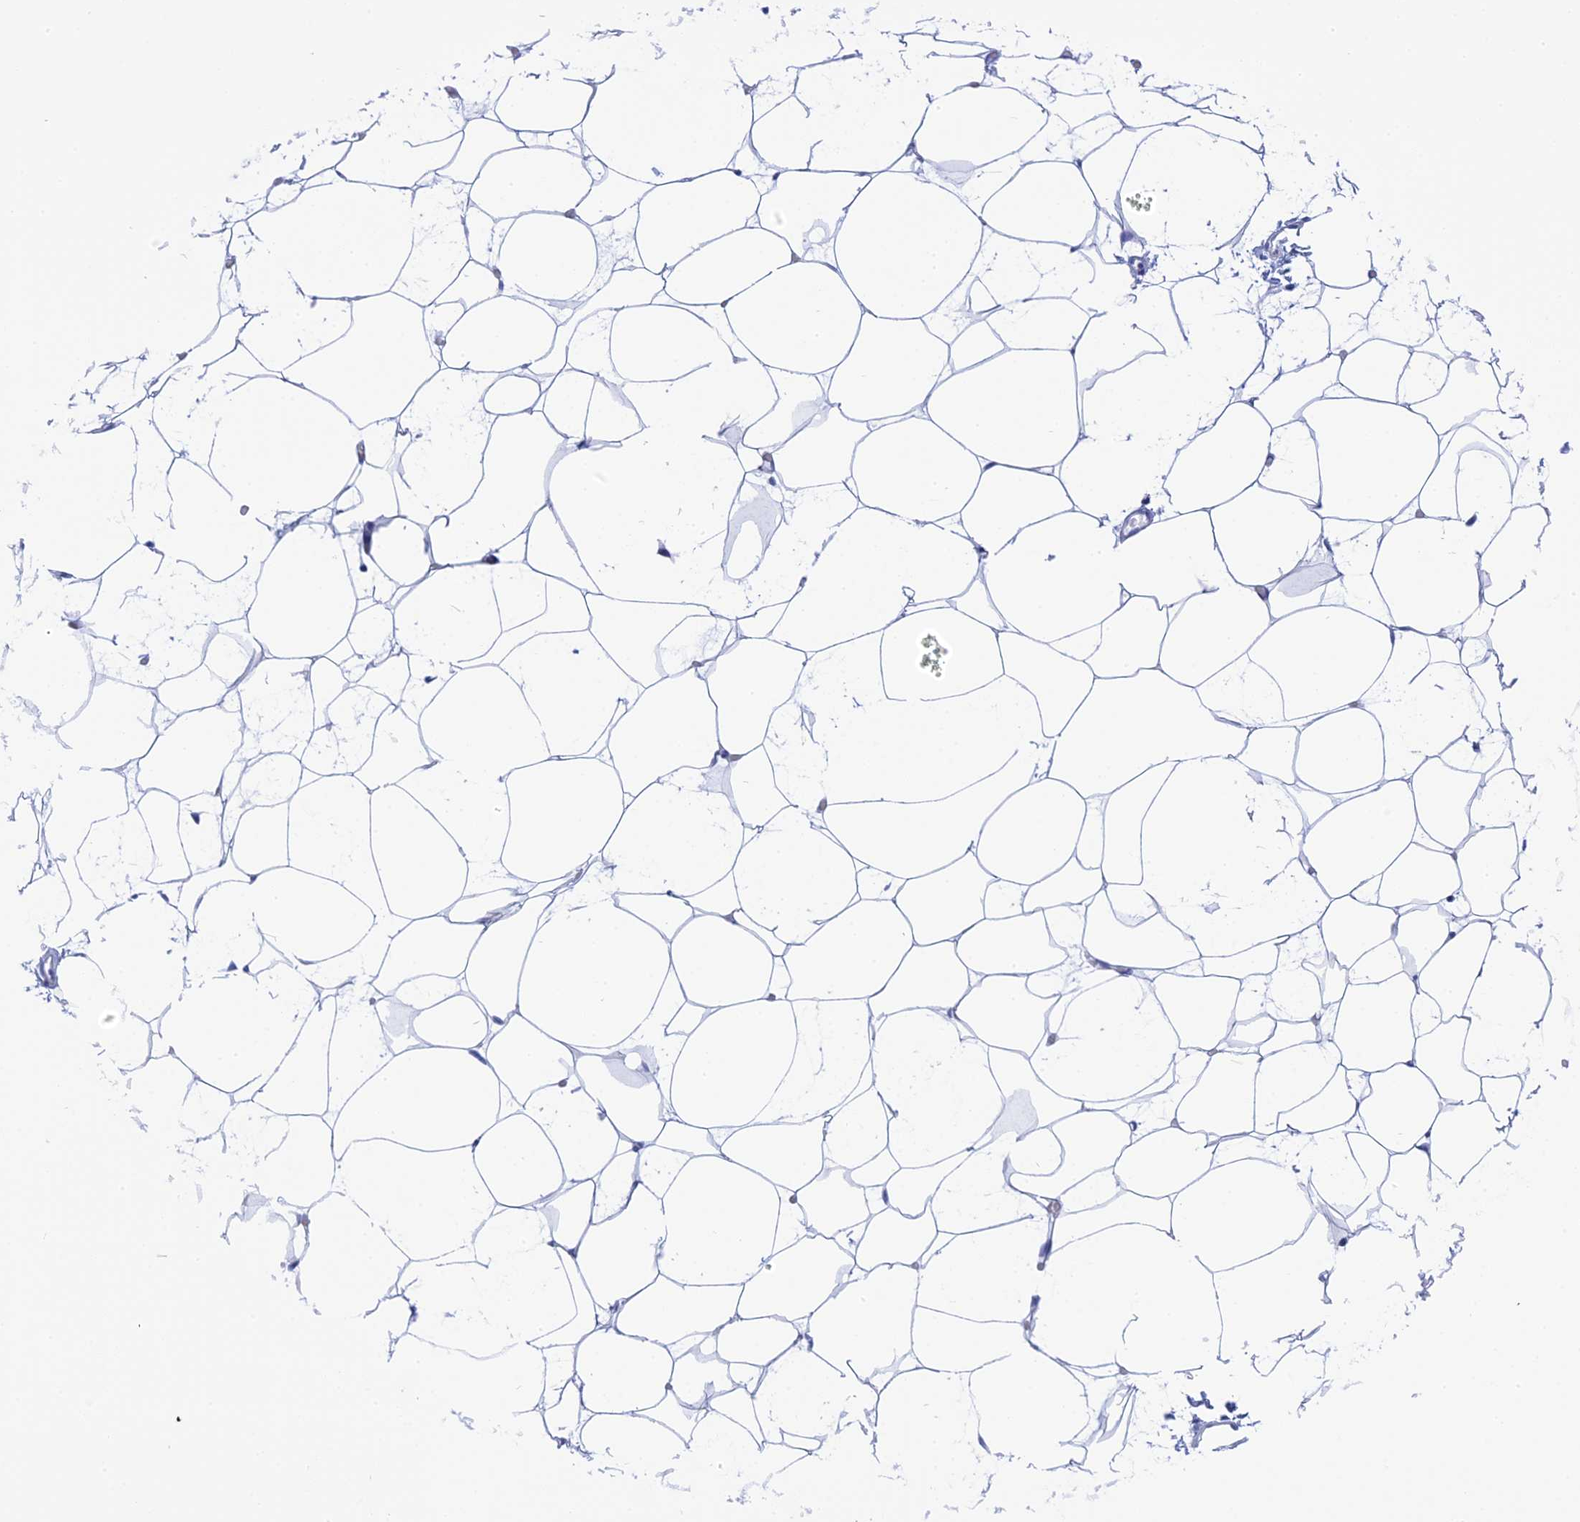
{"staining": {"intensity": "negative", "quantity": "none", "location": "none"}, "tissue": "adipose tissue", "cell_type": "Adipocytes", "image_type": "normal", "snomed": [{"axis": "morphology", "description": "Normal tissue, NOS"}, {"axis": "topography", "description": "Breast"}], "caption": "Human adipose tissue stained for a protein using immunohistochemistry exhibits no staining in adipocytes.", "gene": "TEX101", "patient": {"sex": "female", "age": 23}}